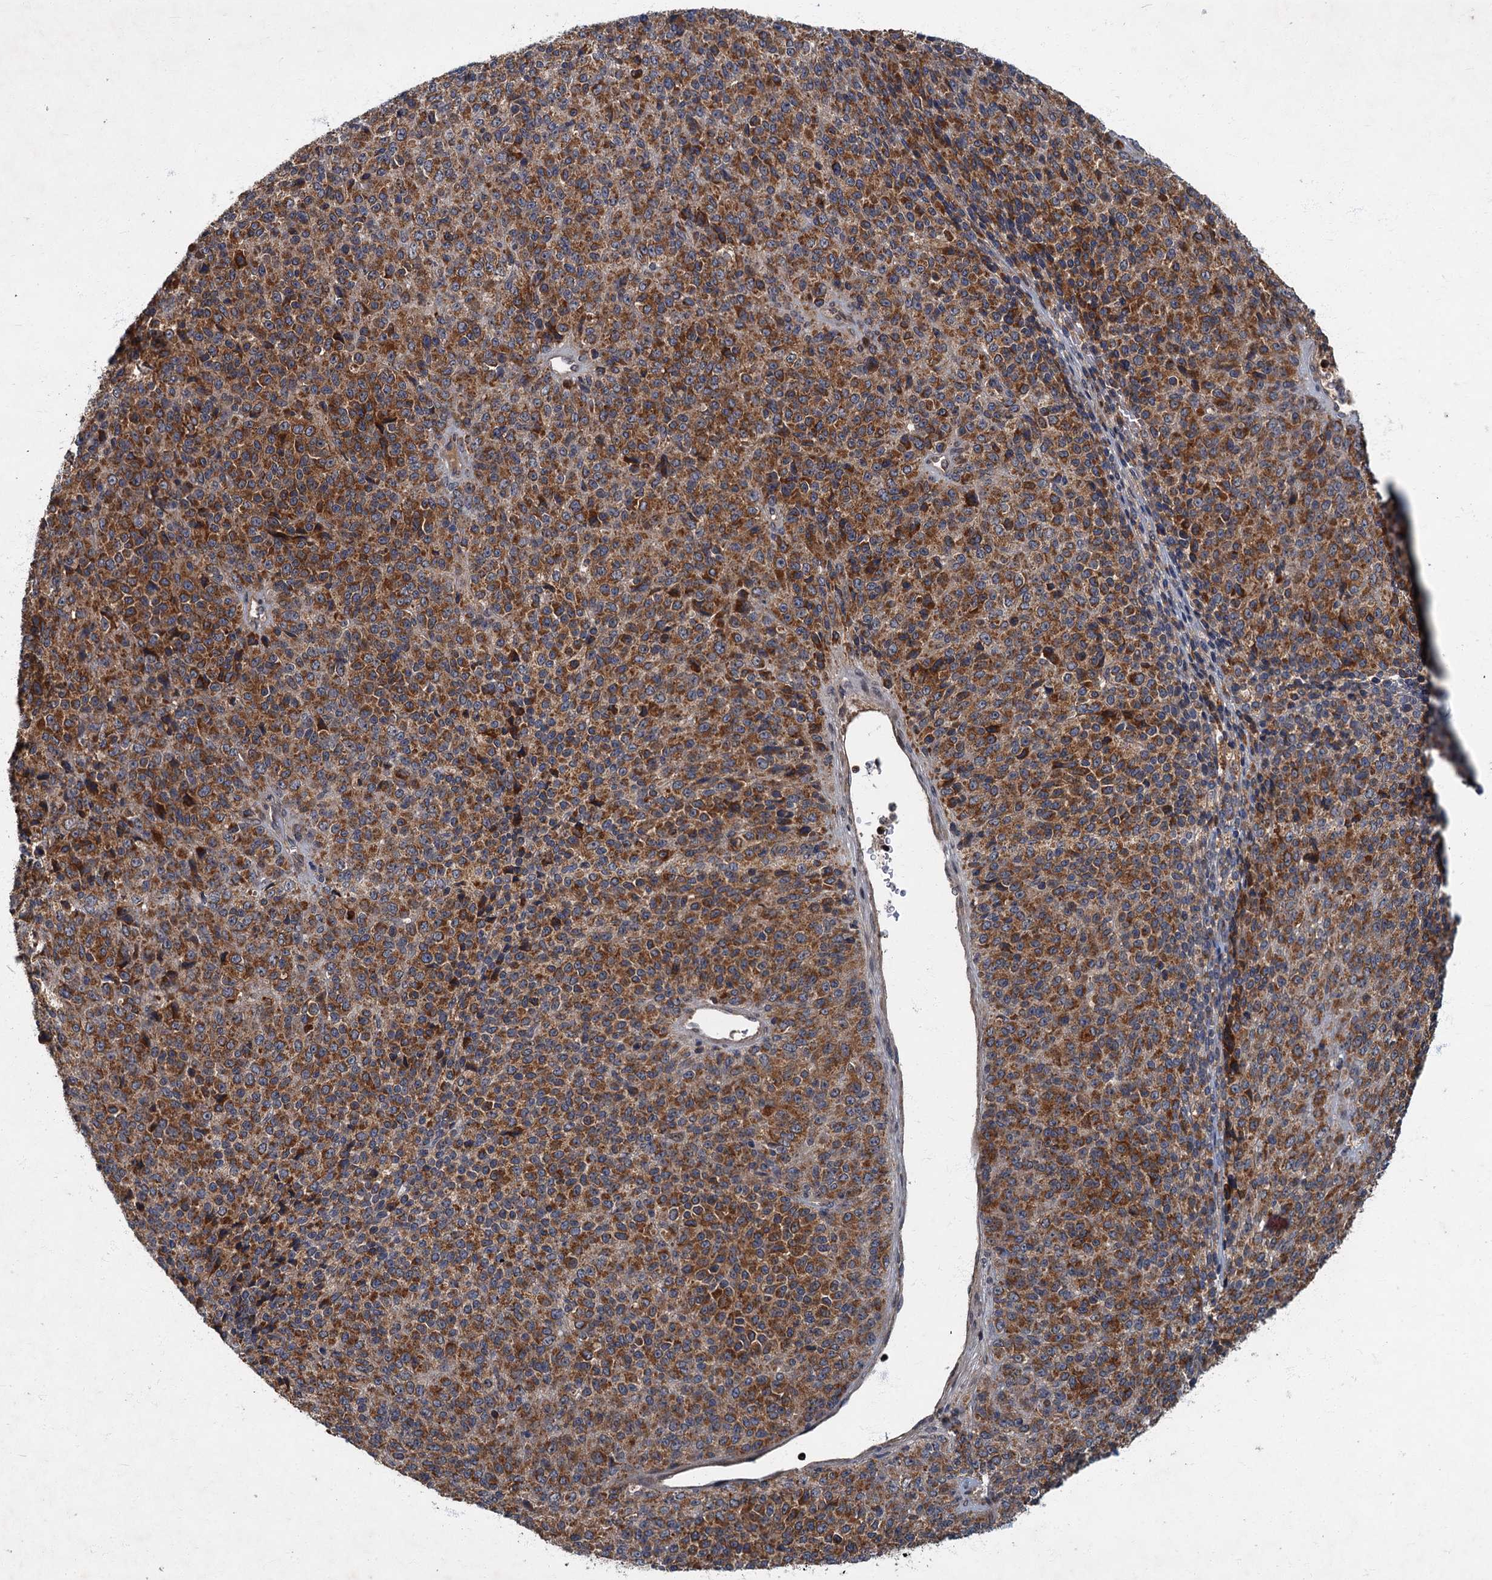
{"staining": {"intensity": "moderate", "quantity": ">75%", "location": "cytoplasmic/membranous"}, "tissue": "melanoma", "cell_type": "Tumor cells", "image_type": "cancer", "snomed": [{"axis": "morphology", "description": "Malignant melanoma, Metastatic site"}, {"axis": "topography", "description": "Brain"}], "caption": "Moderate cytoplasmic/membranous protein expression is seen in about >75% of tumor cells in malignant melanoma (metastatic site). (brown staining indicates protein expression, while blue staining denotes nuclei).", "gene": "SLC11A2", "patient": {"sex": "female", "age": 56}}